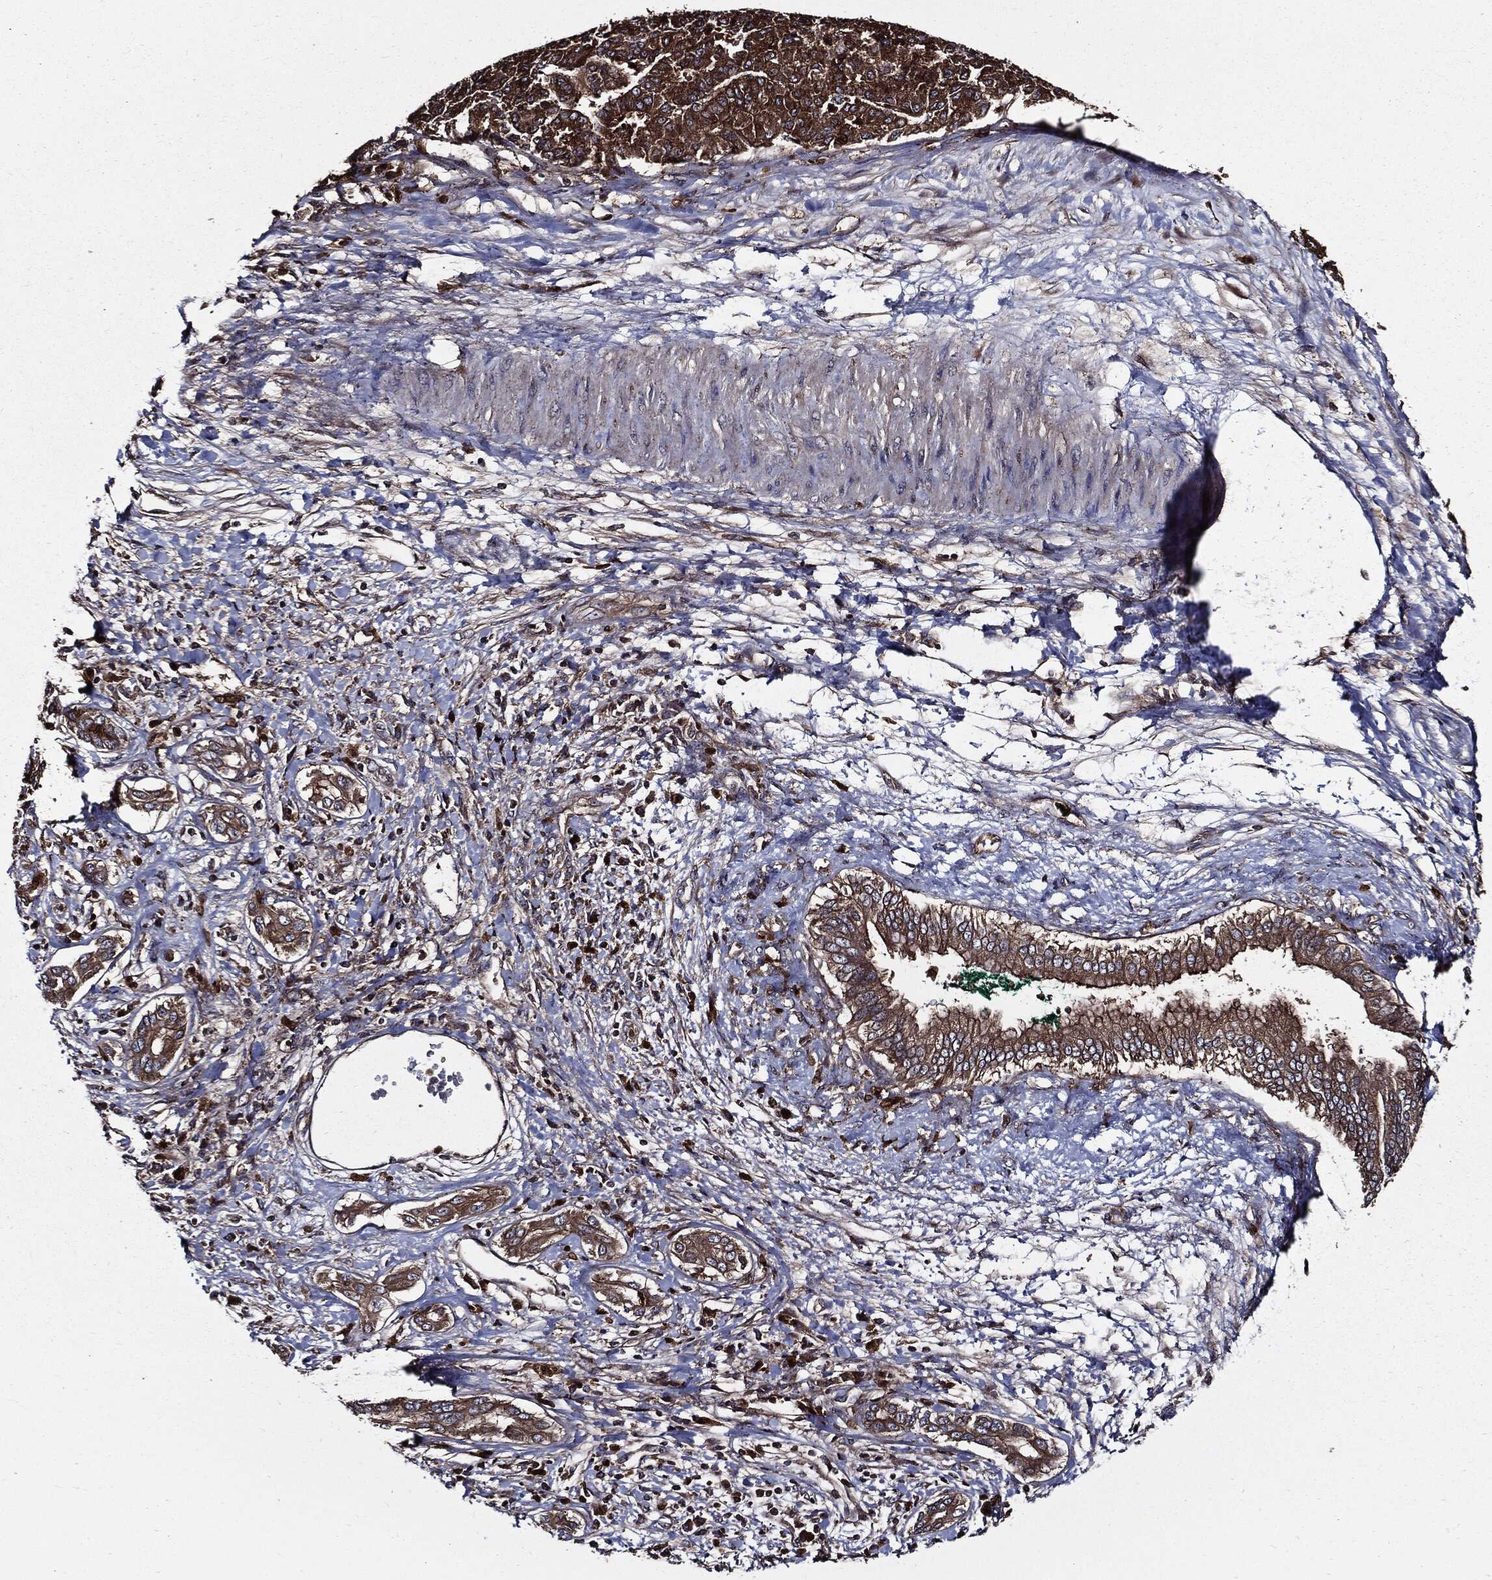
{"staining": {"intensity": "strong", "quantity": ">75%", "location": "cytoplasmic/membranous"}, "tissue": "liver cancer", "cell_type": "Tumor cells", "image_type": "cancer", "snomed": [{"axis": "morphology", "description": "Carcinoma, Hepatocellular, NOS"}, {"axis": "topography", "description": "Liver"}], "caption": "Human liver cancer stained for a protein (brown) displays strong cytoplasmic/membranous positive expression in approximately >75% of tumor cells.", "gene": "PDCD6IP", "patient": {"sex": "male", "age": 65}}